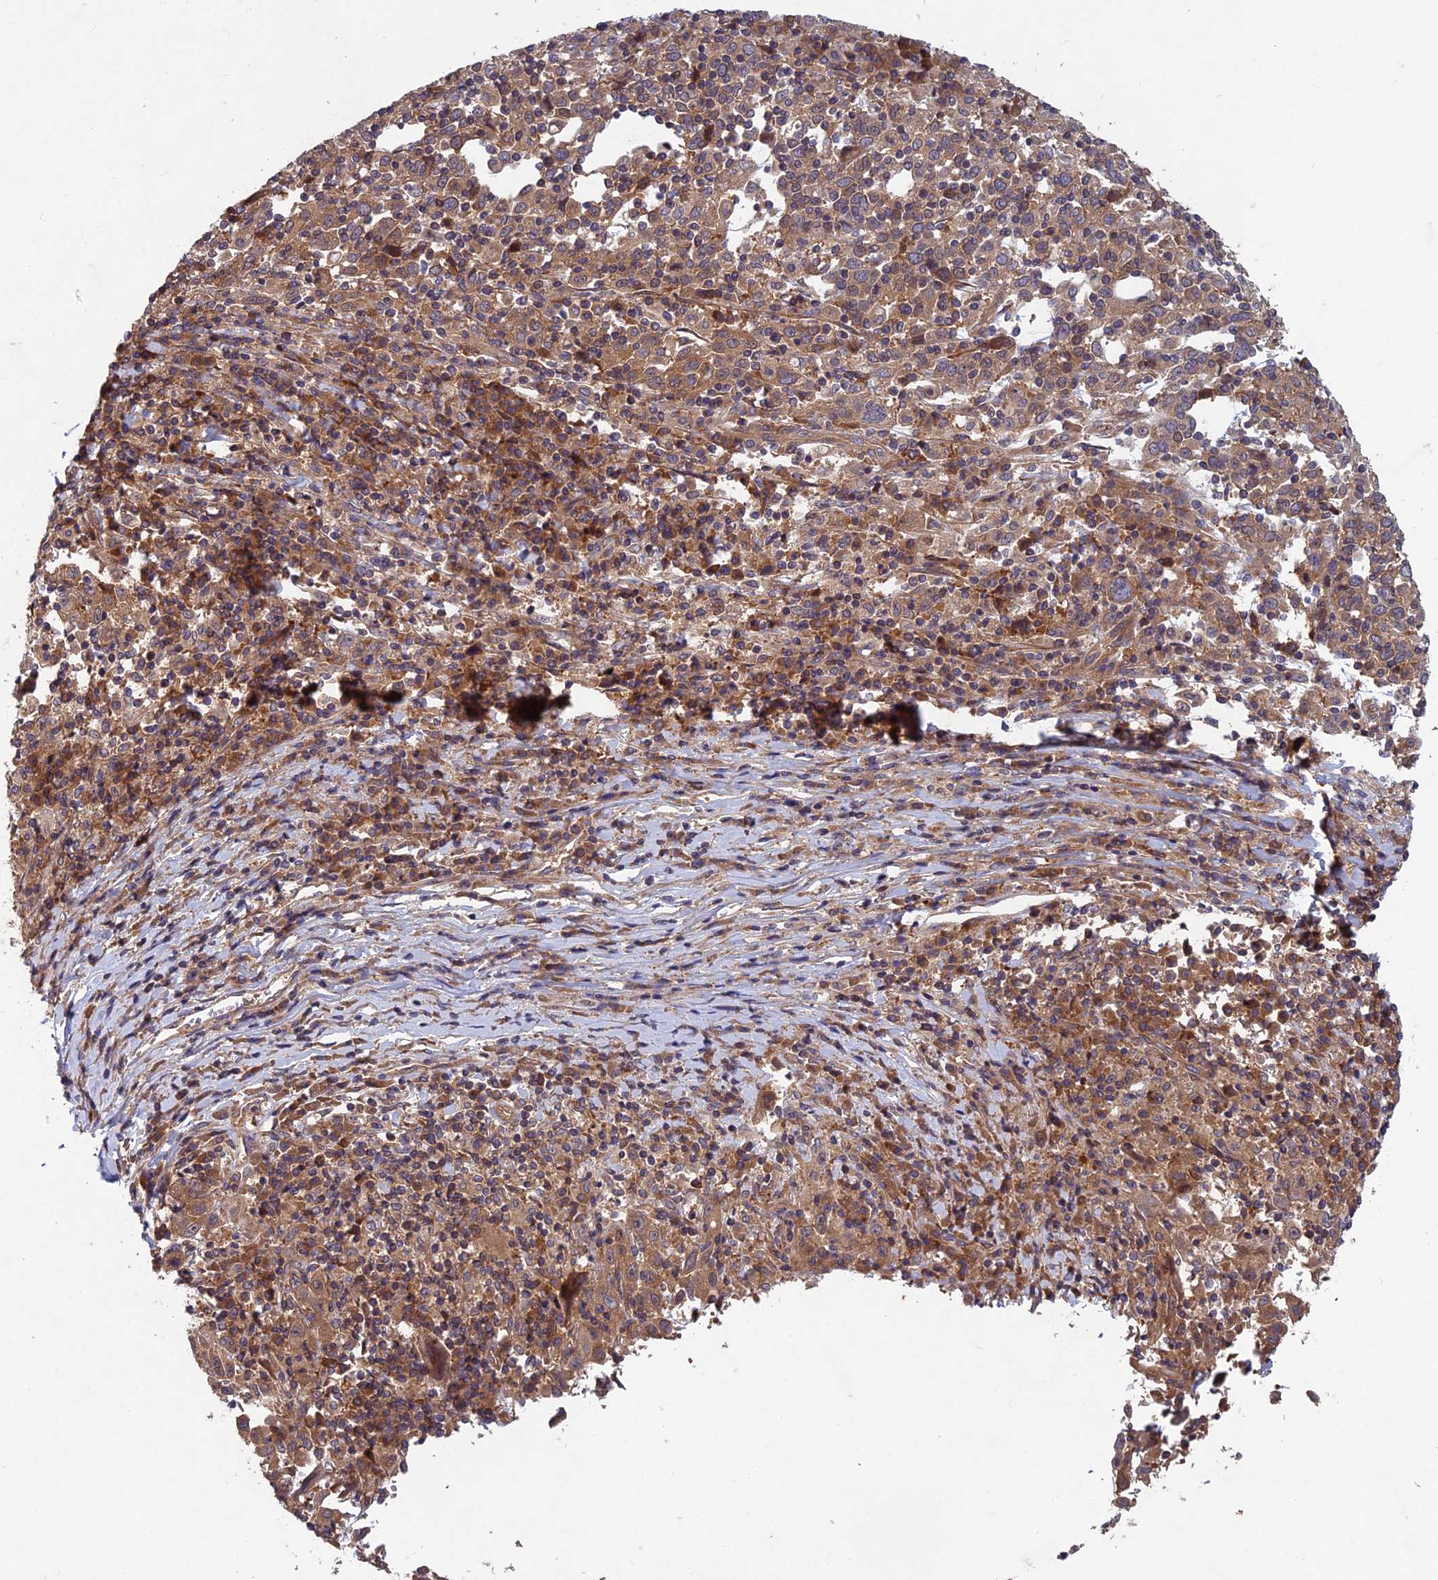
{"staining": {"intensity": "moderate", "quantity": ">75%", "location": "cytoplasmic/membranous"}, "tissue": "cervical cancer", "cell_type": "Tumor cells", "image_type": "cancer", "snomed": [{"axis": "morphology", "description": "Squamous cell carcinoma, NOS"}, {"axis": "topography", "description": "Cervix"}], "caption": "Cervical cancer stained with a protein marker displays moderate staining in tumor cells.", "gene": "NCAPG", "patient": {"sex": "female", "age": 46}}